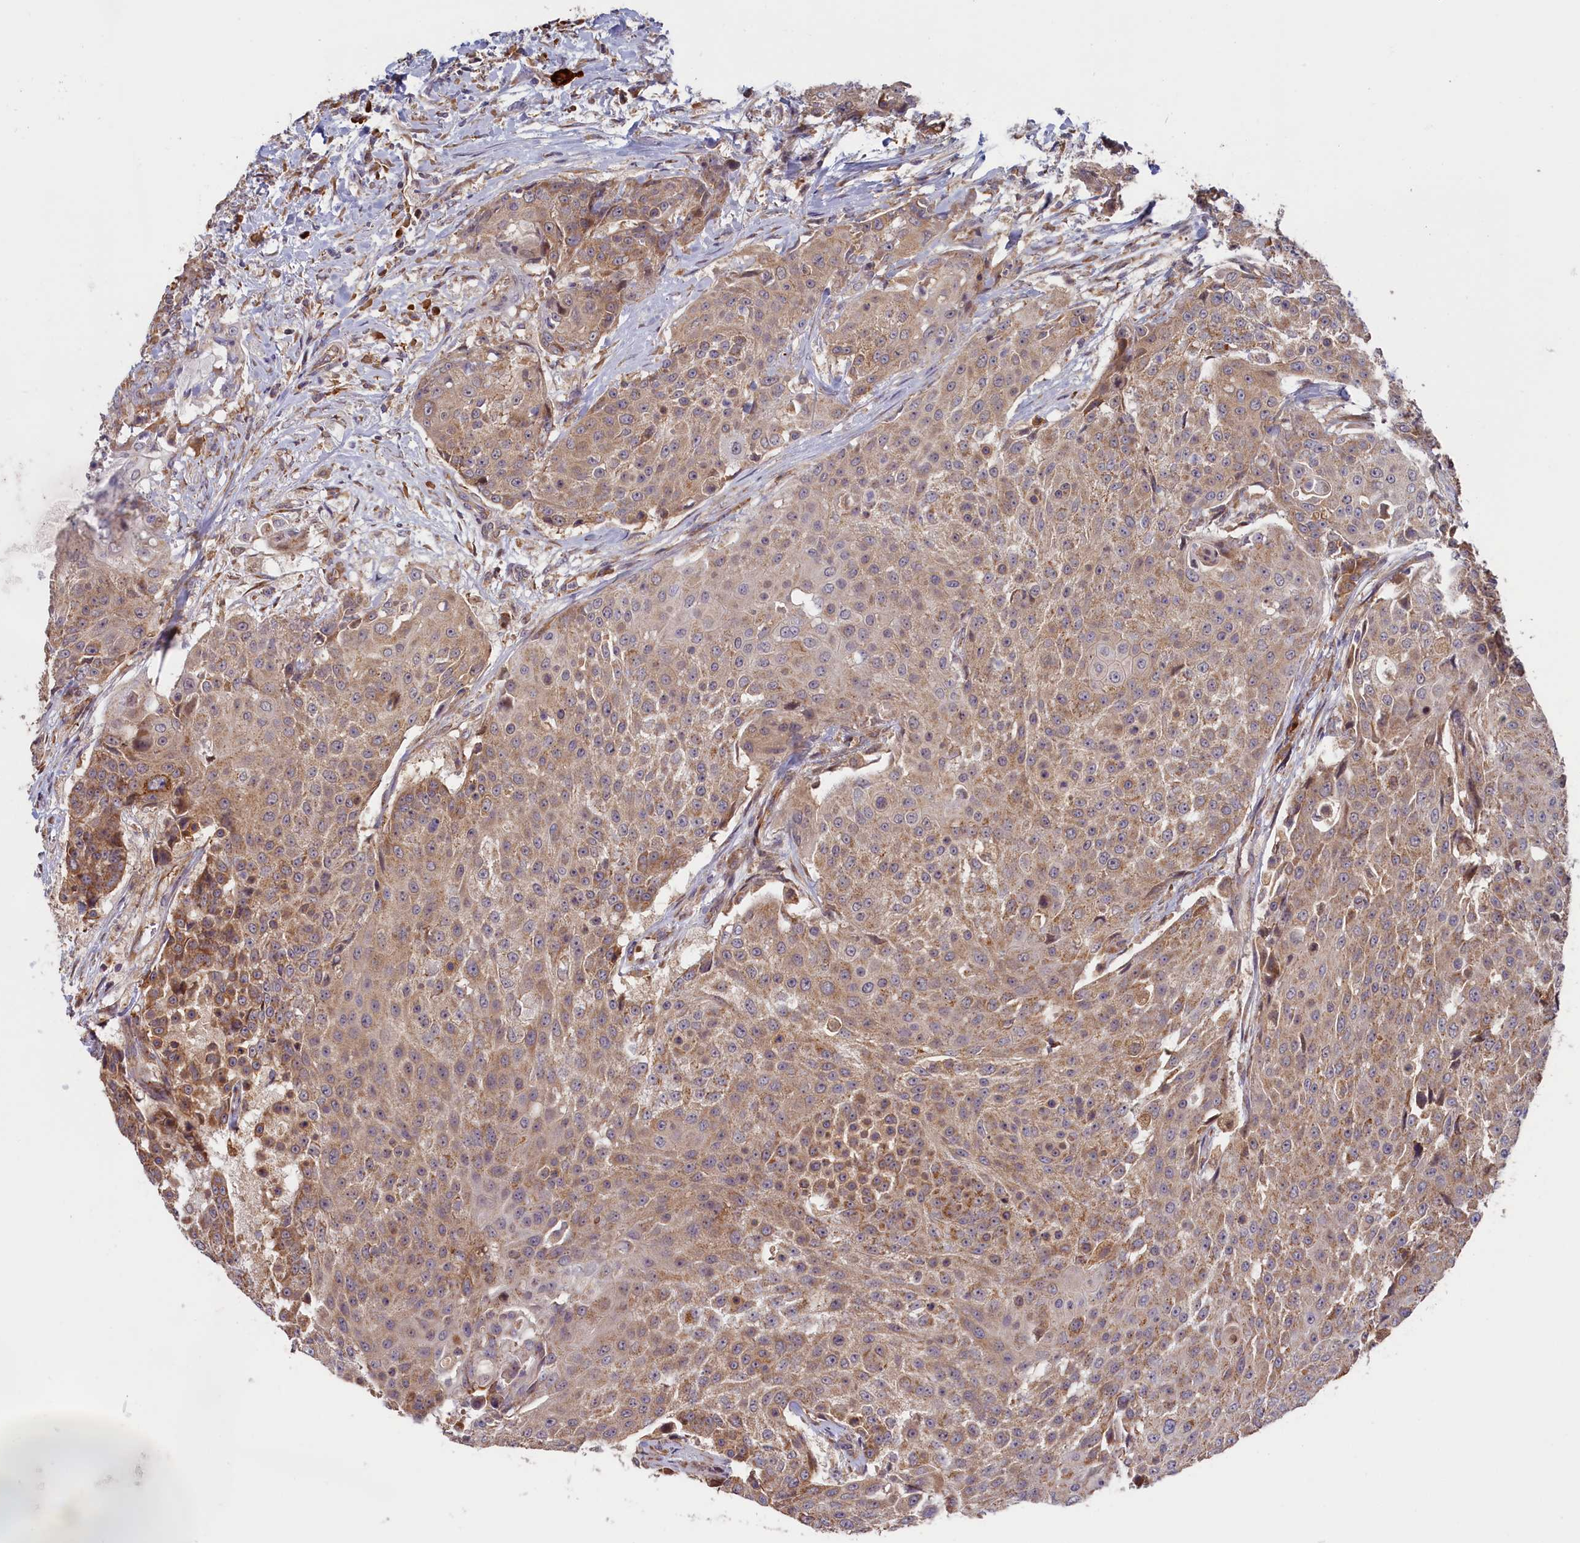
{"staining": {"intensity": "moderate", "quantity": "25%-75%", "location": "cytoplasmic/membranous"}, "tissue": "urothelial cancer", "cell_type": "Tumor cells", "image_type": "cancer", "snomed": [{"axis": "morphology", "description": "Urothelial carcinoma, High grade"}, {"axis": "topography", "description": "Urinary bladder"}], "caption": "Moderate cytoplasmic/membranous protein positivity is seen in approximately 25%-75% of tumor cells in urothelial cancer.", "gene": "CEP44", "patient": {"sex": "female", "age": 63}}